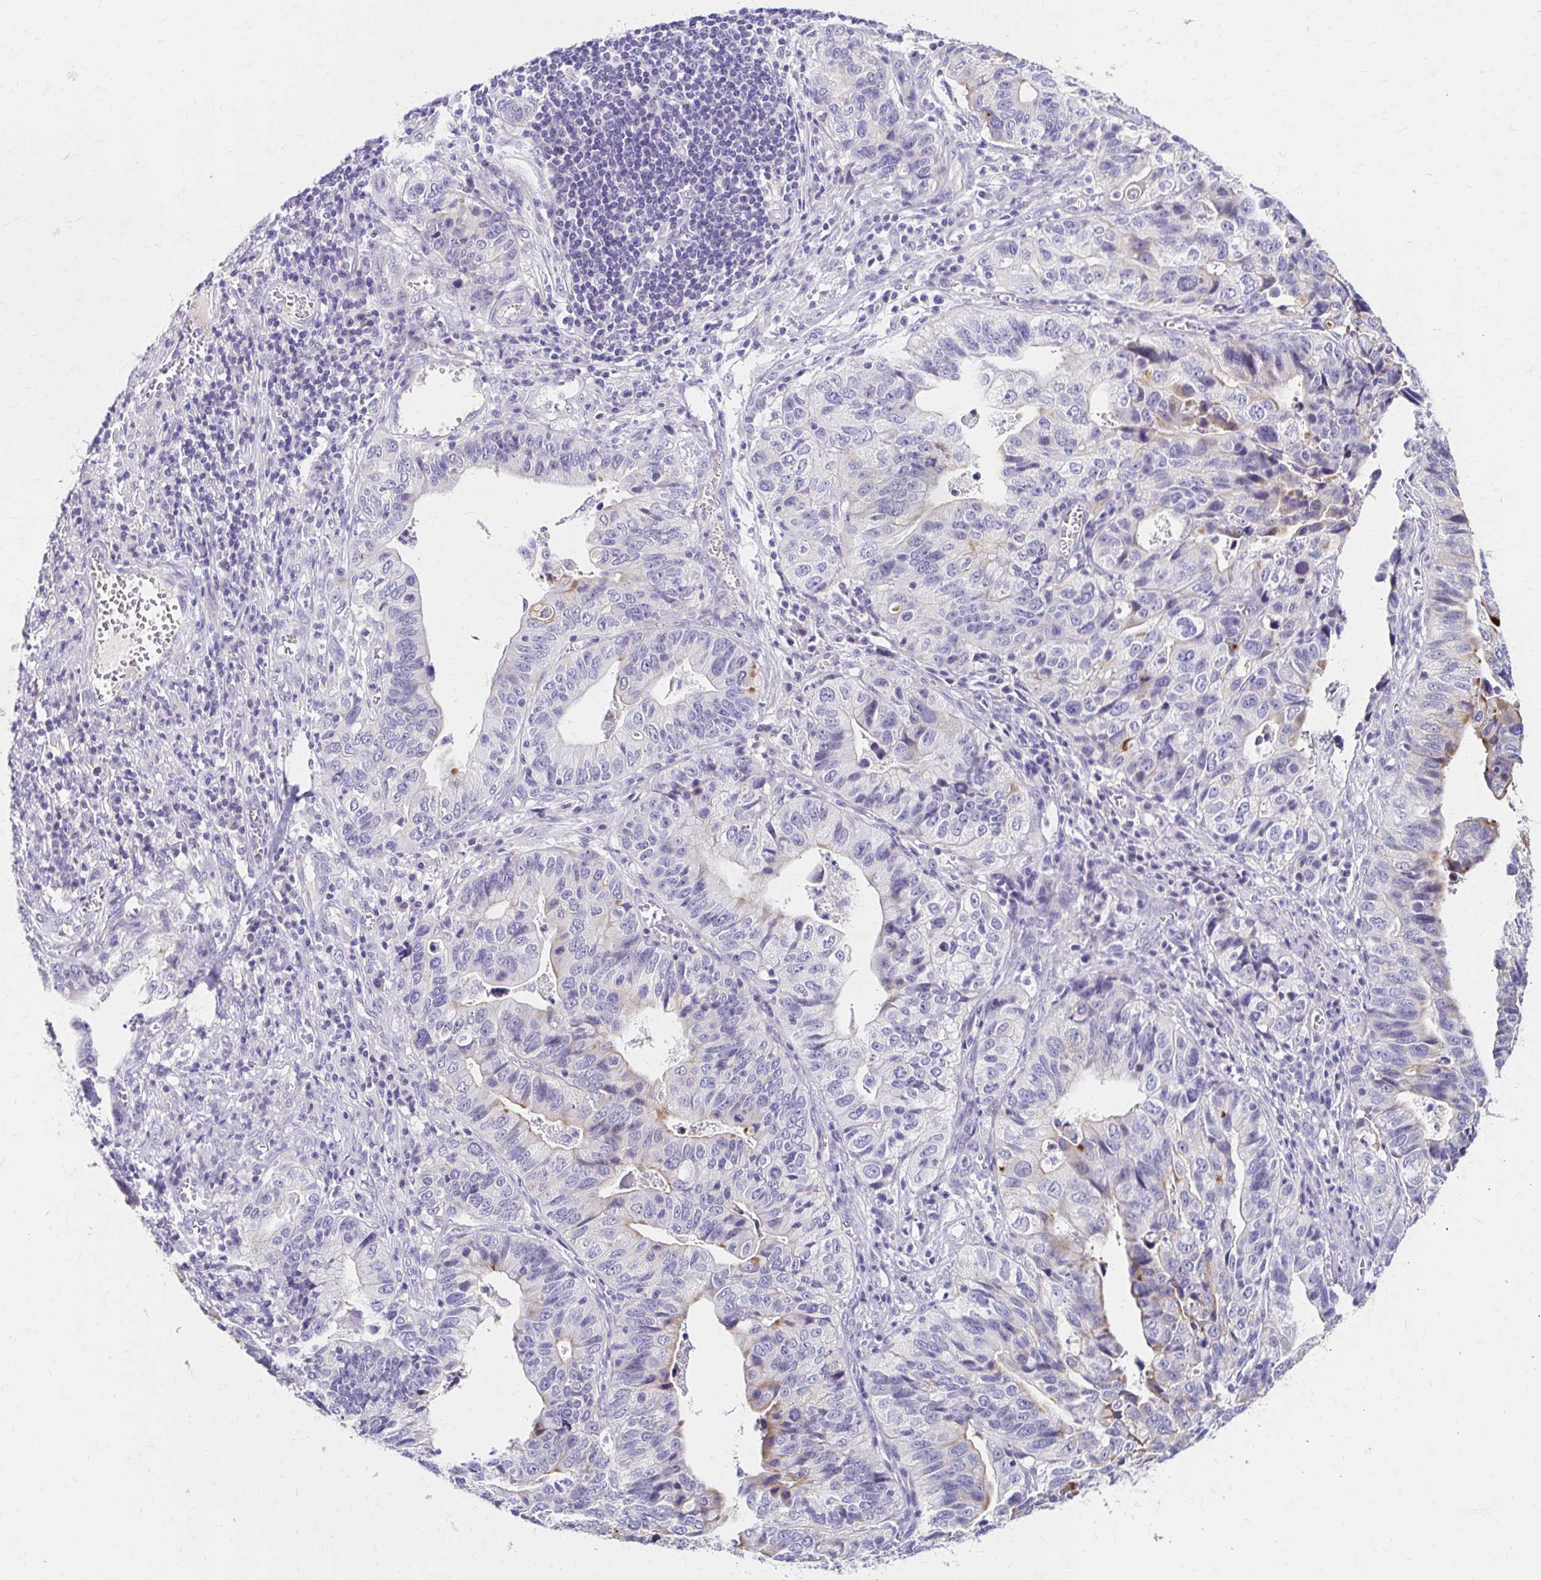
{"staining": {"intensity": "negative", "quantity": "none", "location": "none"}, "tissue": "stomach cancer", "cell_type": "Tumor cells", "image_type": "cancer", "snomed": [{"axis": "morphology", "description": "Adenocarcinoma, NOS"}, {"axis": "topography", "description": "Stomach, upper"}], "caption": "Image shows no protein expression in tumor cells of stomach cancer tissue.", "gene": "AZGP1", "patient": {"sex": "female", "age": 67}}